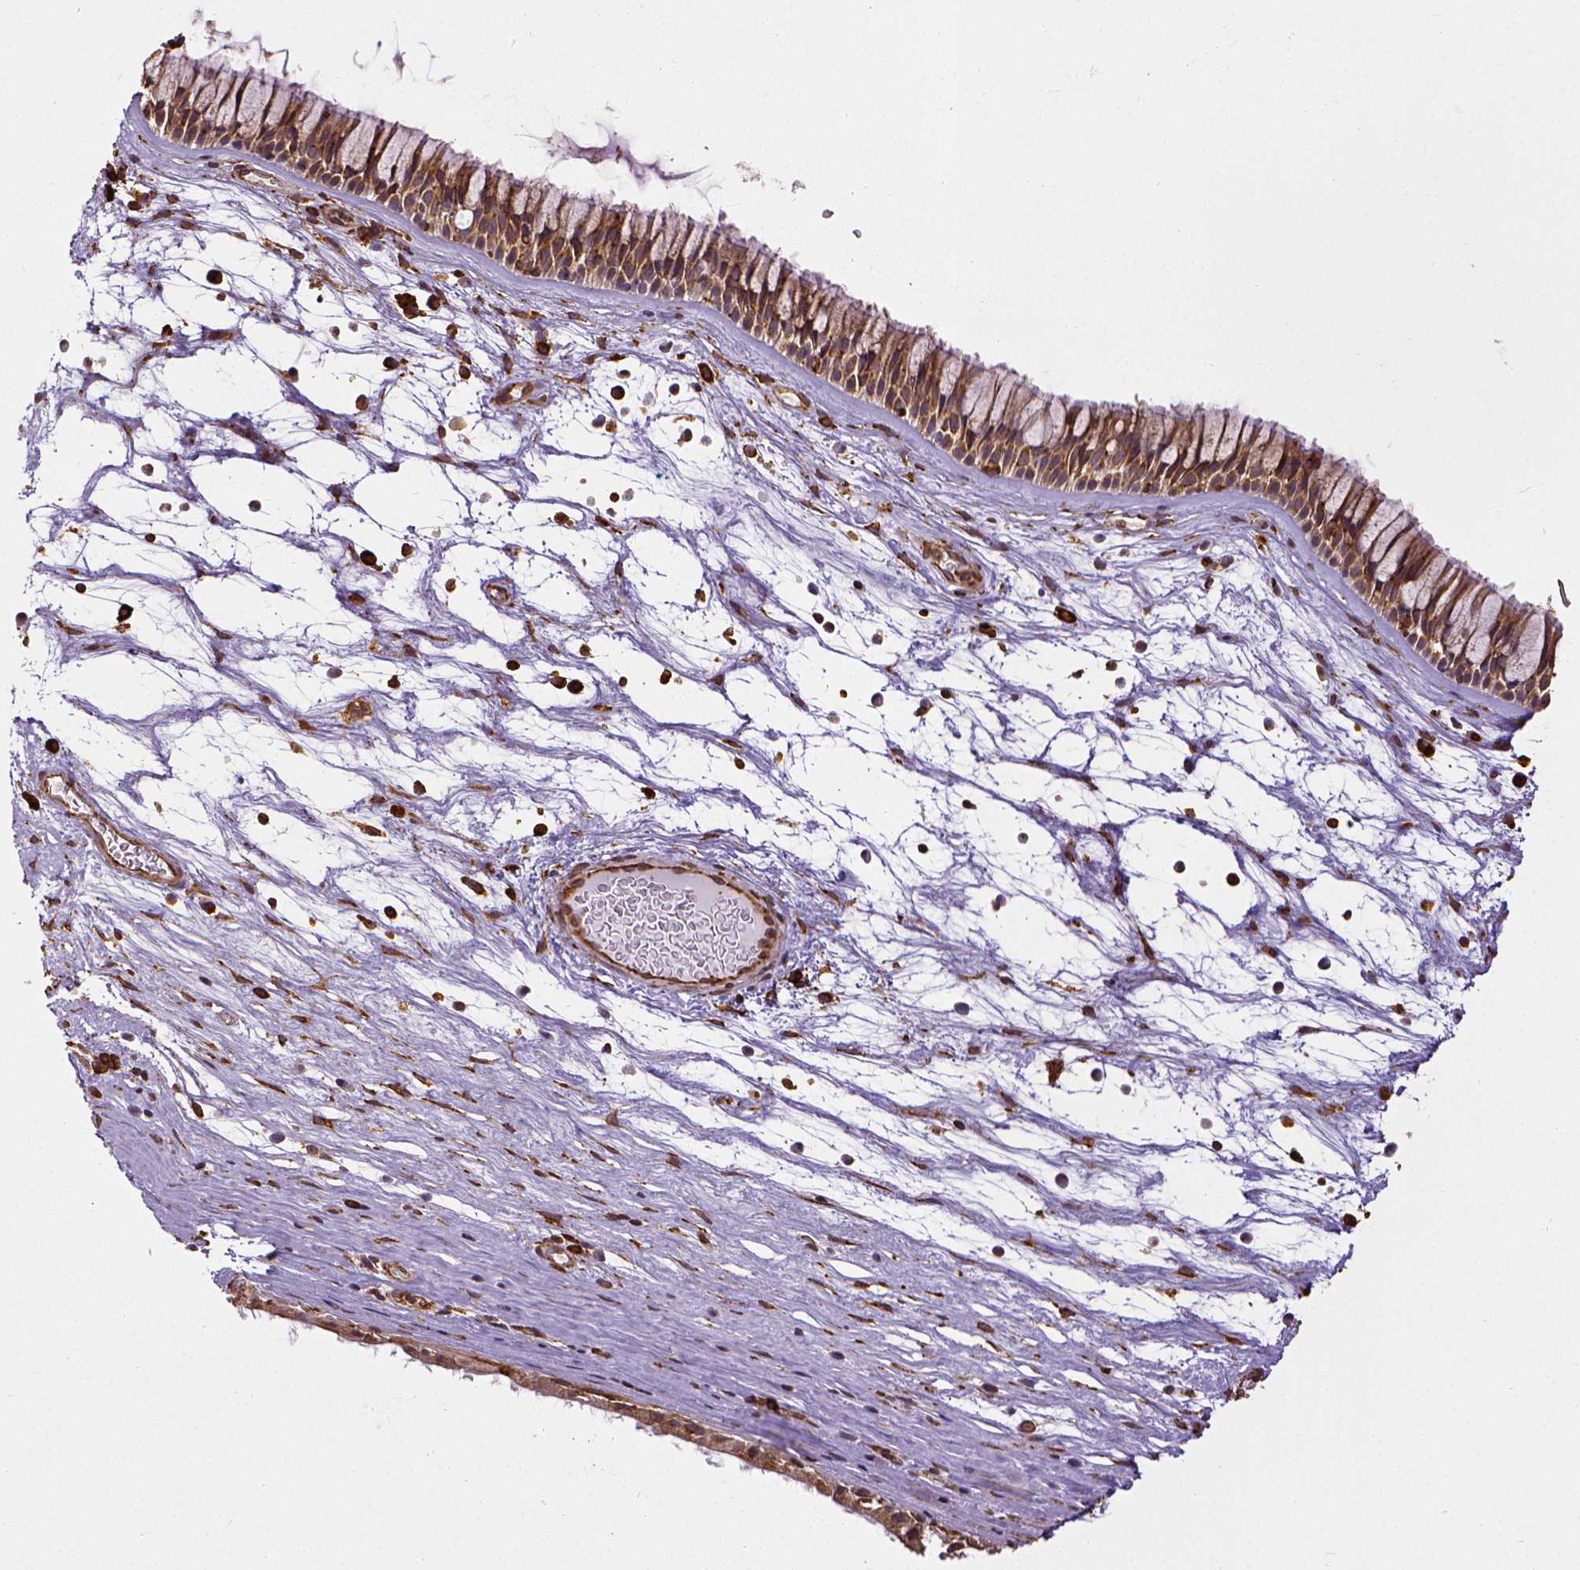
{"staining": {"intensity": "strong", "quantity": ">75%", "location": "cytoplasmic/membranous"}, "tissue": "nasopharynx", "cell_type": "Respiratory epithelial cells", "image_type": "normal", "snomed": [{"axis": "morphology", "description": "Normal tissue, NOS"}, {"axis": "topography", "description": "Nasopharynx"}], "caption": "DAB (3,3'-diaminobenzidine) immunohistochemical staining of benign nasopharynx reveals strong cytoplasmic/membranous protein expression in about >75% of respiratory epithelial cells.", "gene": "MTDH", "patient": {"sex": "male", "age": 74}}